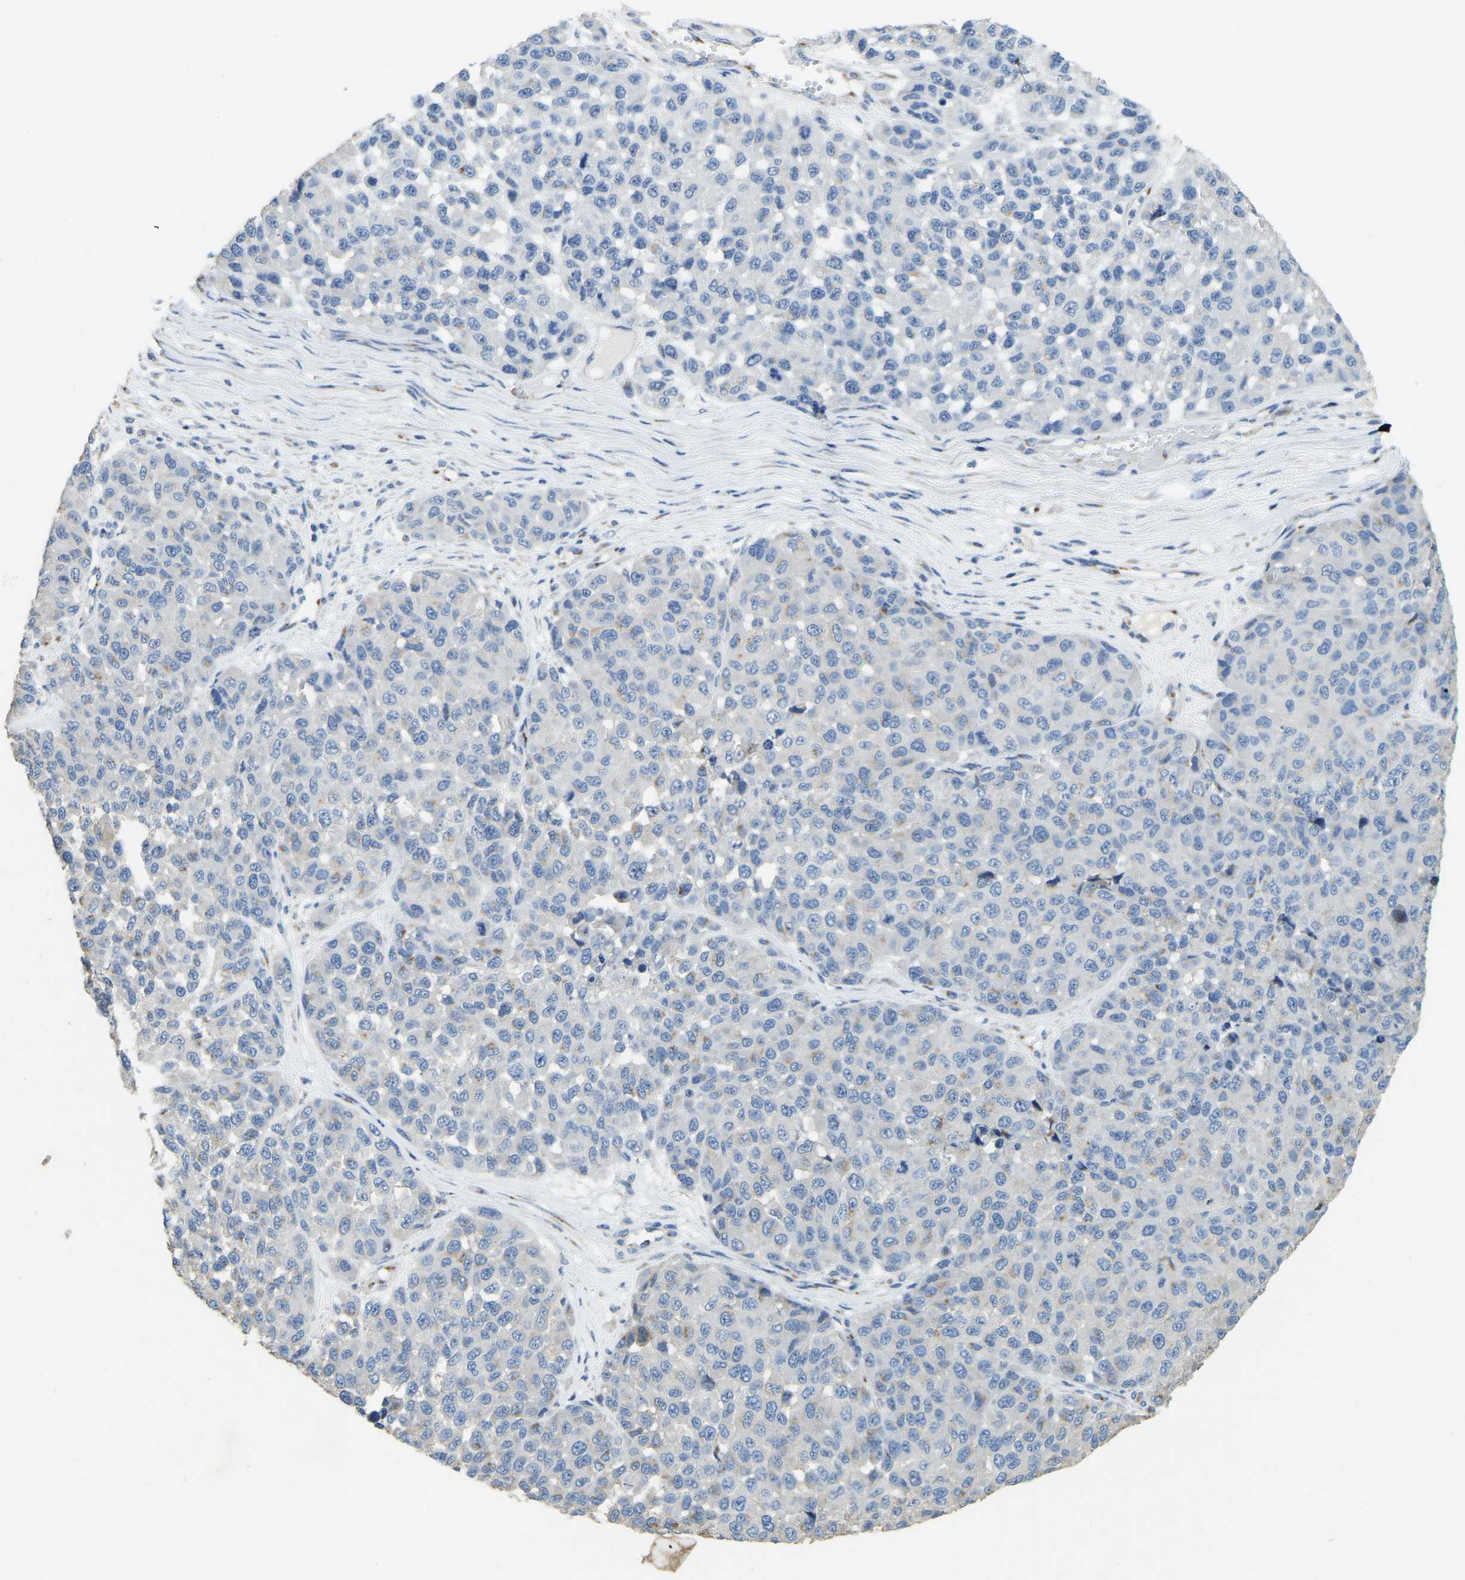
{"staining": {"intensity": "negative", "quantity": "none", "location": "none"}, "tissue": "melanoma", "cell_type": "Tumor cells", "image_type": "cancer", "snomed": [{"axis": "morphology", "description": "Malignant melanoma, NOS"}, {"axis": "topography", "description": "Skin"}], "caption": "Photomicrograph shows no protein expression in tumor cells of melanoma tissue.", "gene": "FAM174A", "patient": {"sex": "male", "age": 62}}